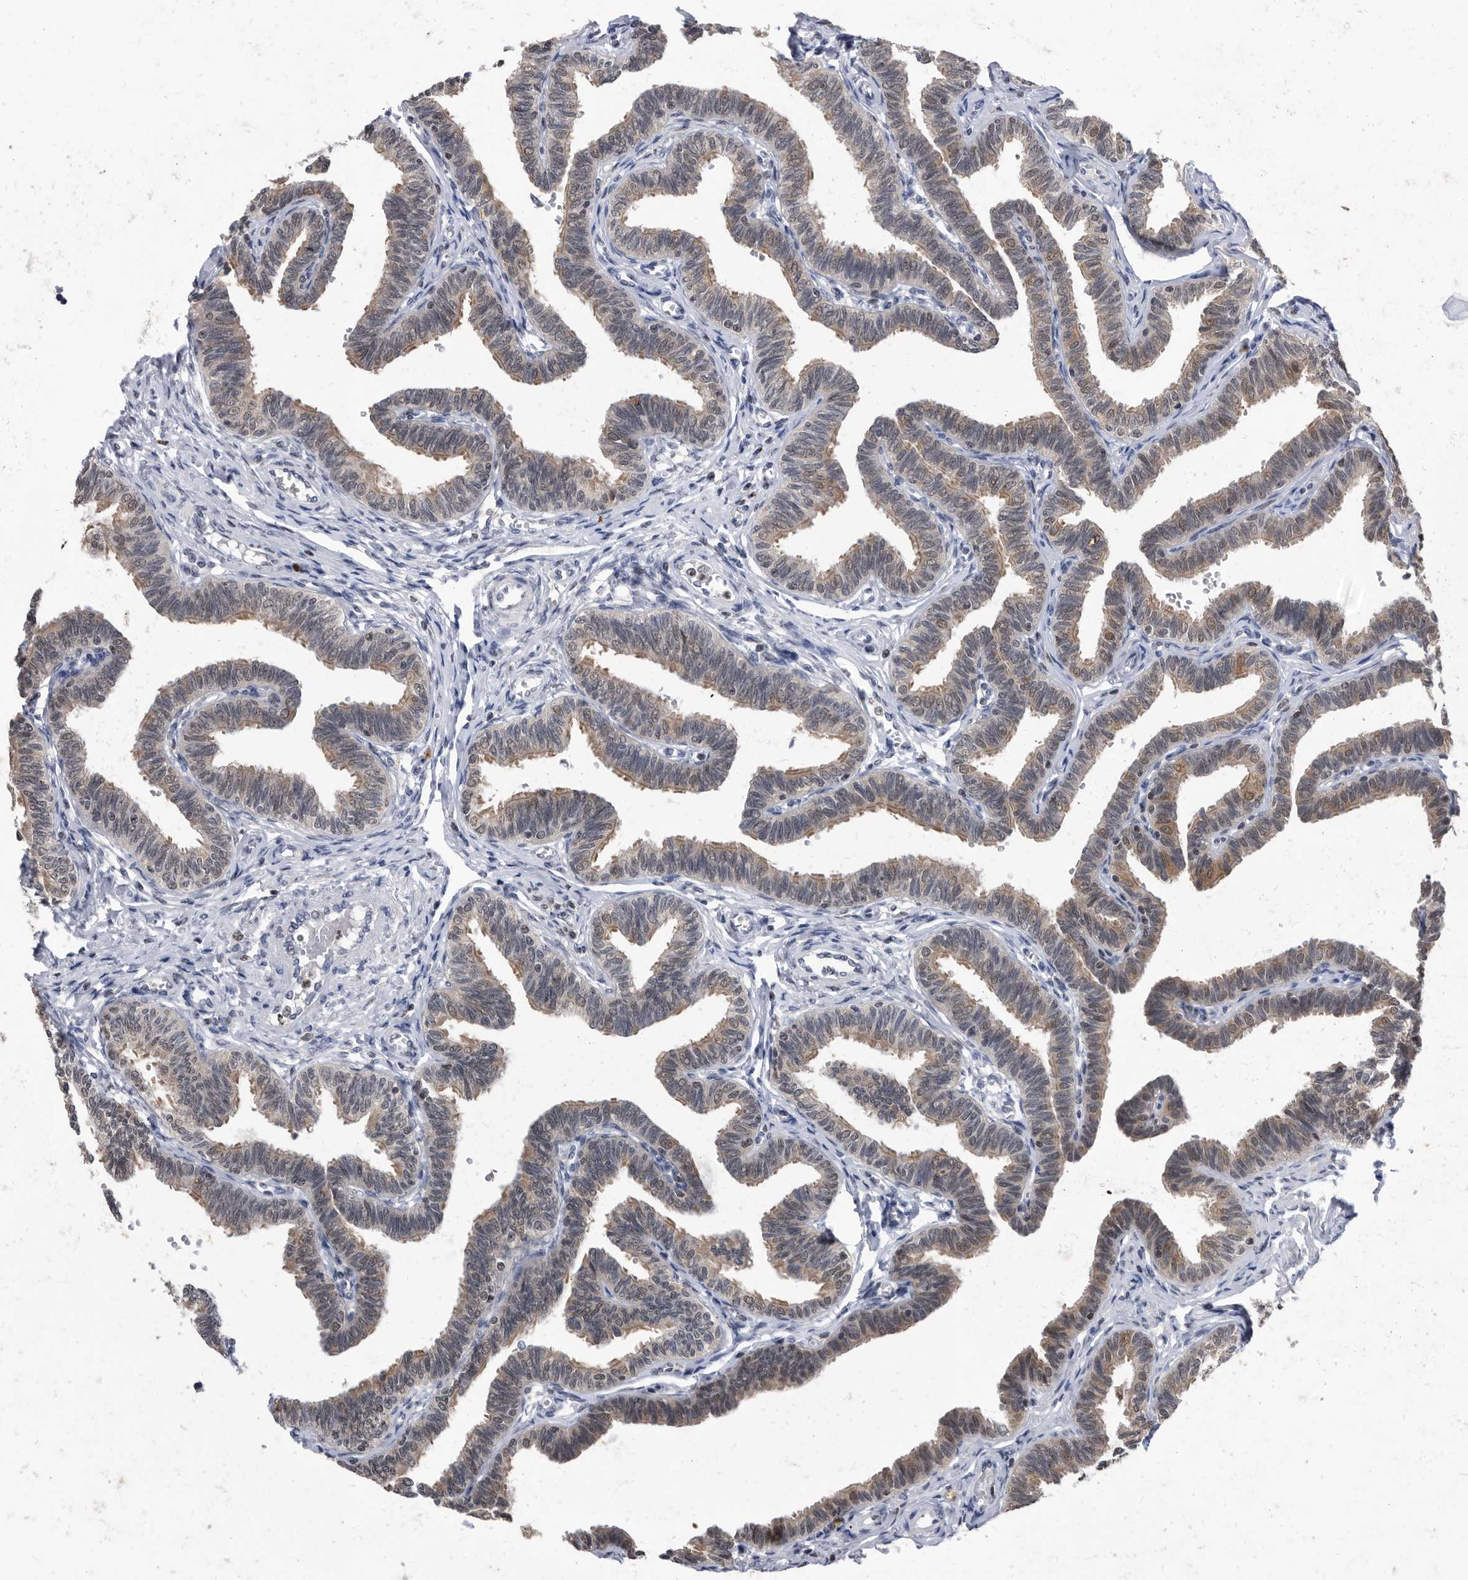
{"staining": {"intensity": "moderate", "quantity": "25%-75%", "location": "cytoplasmic/membranous,nuclear"}, "tissue": "fallopian tube", "cell_type": "Glandular cells", "image_type": "normal", "snomed": [{"axis": "morphology", "description": "Normal tissue, NOS"}, {"axis": "topography", "description": "Fallopian tube"}, {"axis": "topography", "description": "Ovary"}], "caption": "Fallopian tube stained with IHC shows moderate cytoplasmic/membranous,nuclear expression in approximately 25%-75% of glandular cells.", "gene": "TSTD1", "patient": {"sex": "female", "age": 23}}